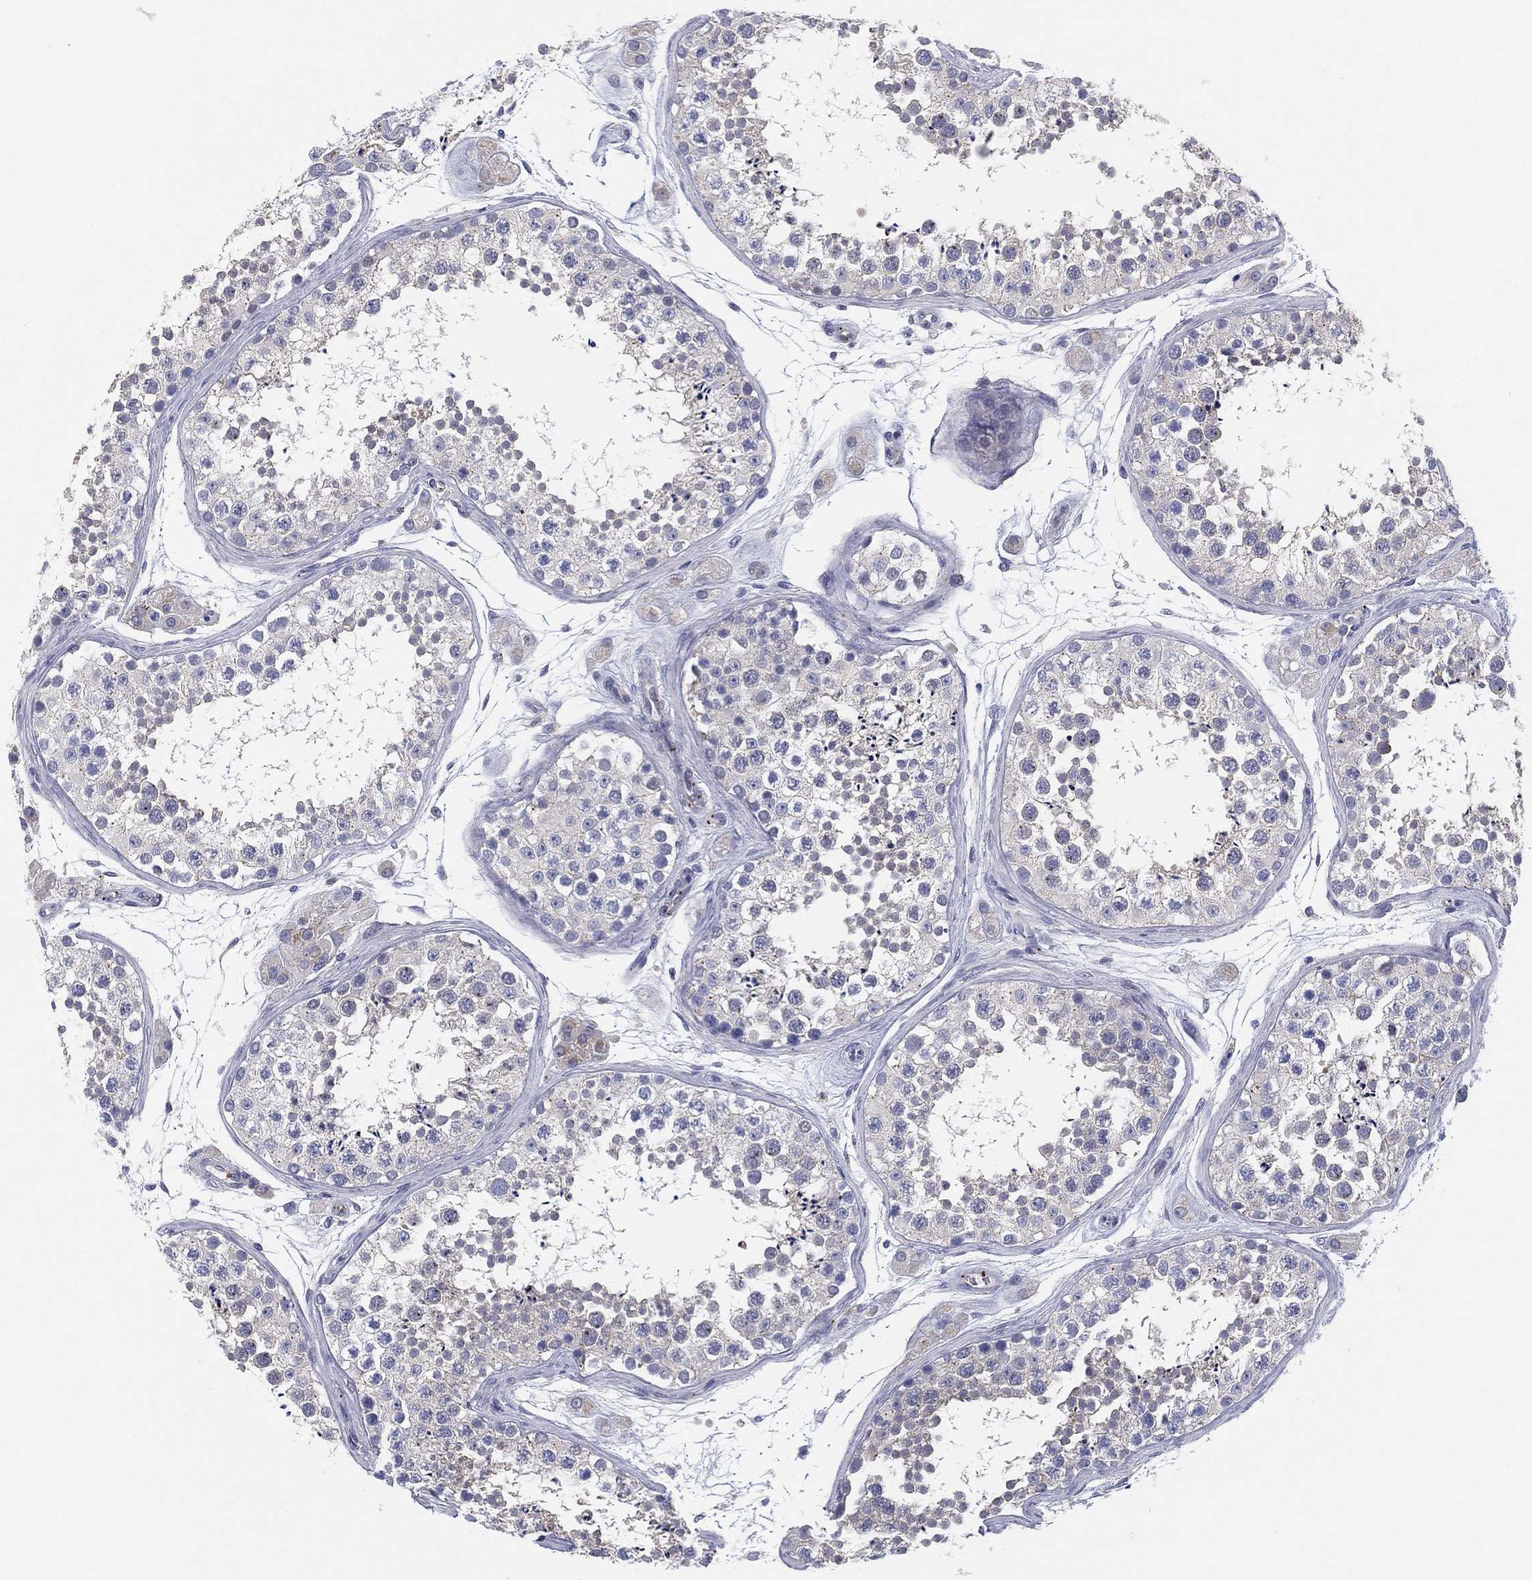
{"staining": {"intensity": "negative", "quantity": "none", "location": "none"}, "tissue": "testis", "cell_type": "Cells in seminiferous ducts", "image_type": "normal", "snomed": [{"axis": "morphology", "description": "Normal tissue, NOS"}, {"axis": "topography", "description": "Testis"}], "caption": "The image demonstrates no significant staining in cells in seminiferous ducts of testis.", "gene": "PLAC8", "patient": {"sex": "male", "age": 41}}